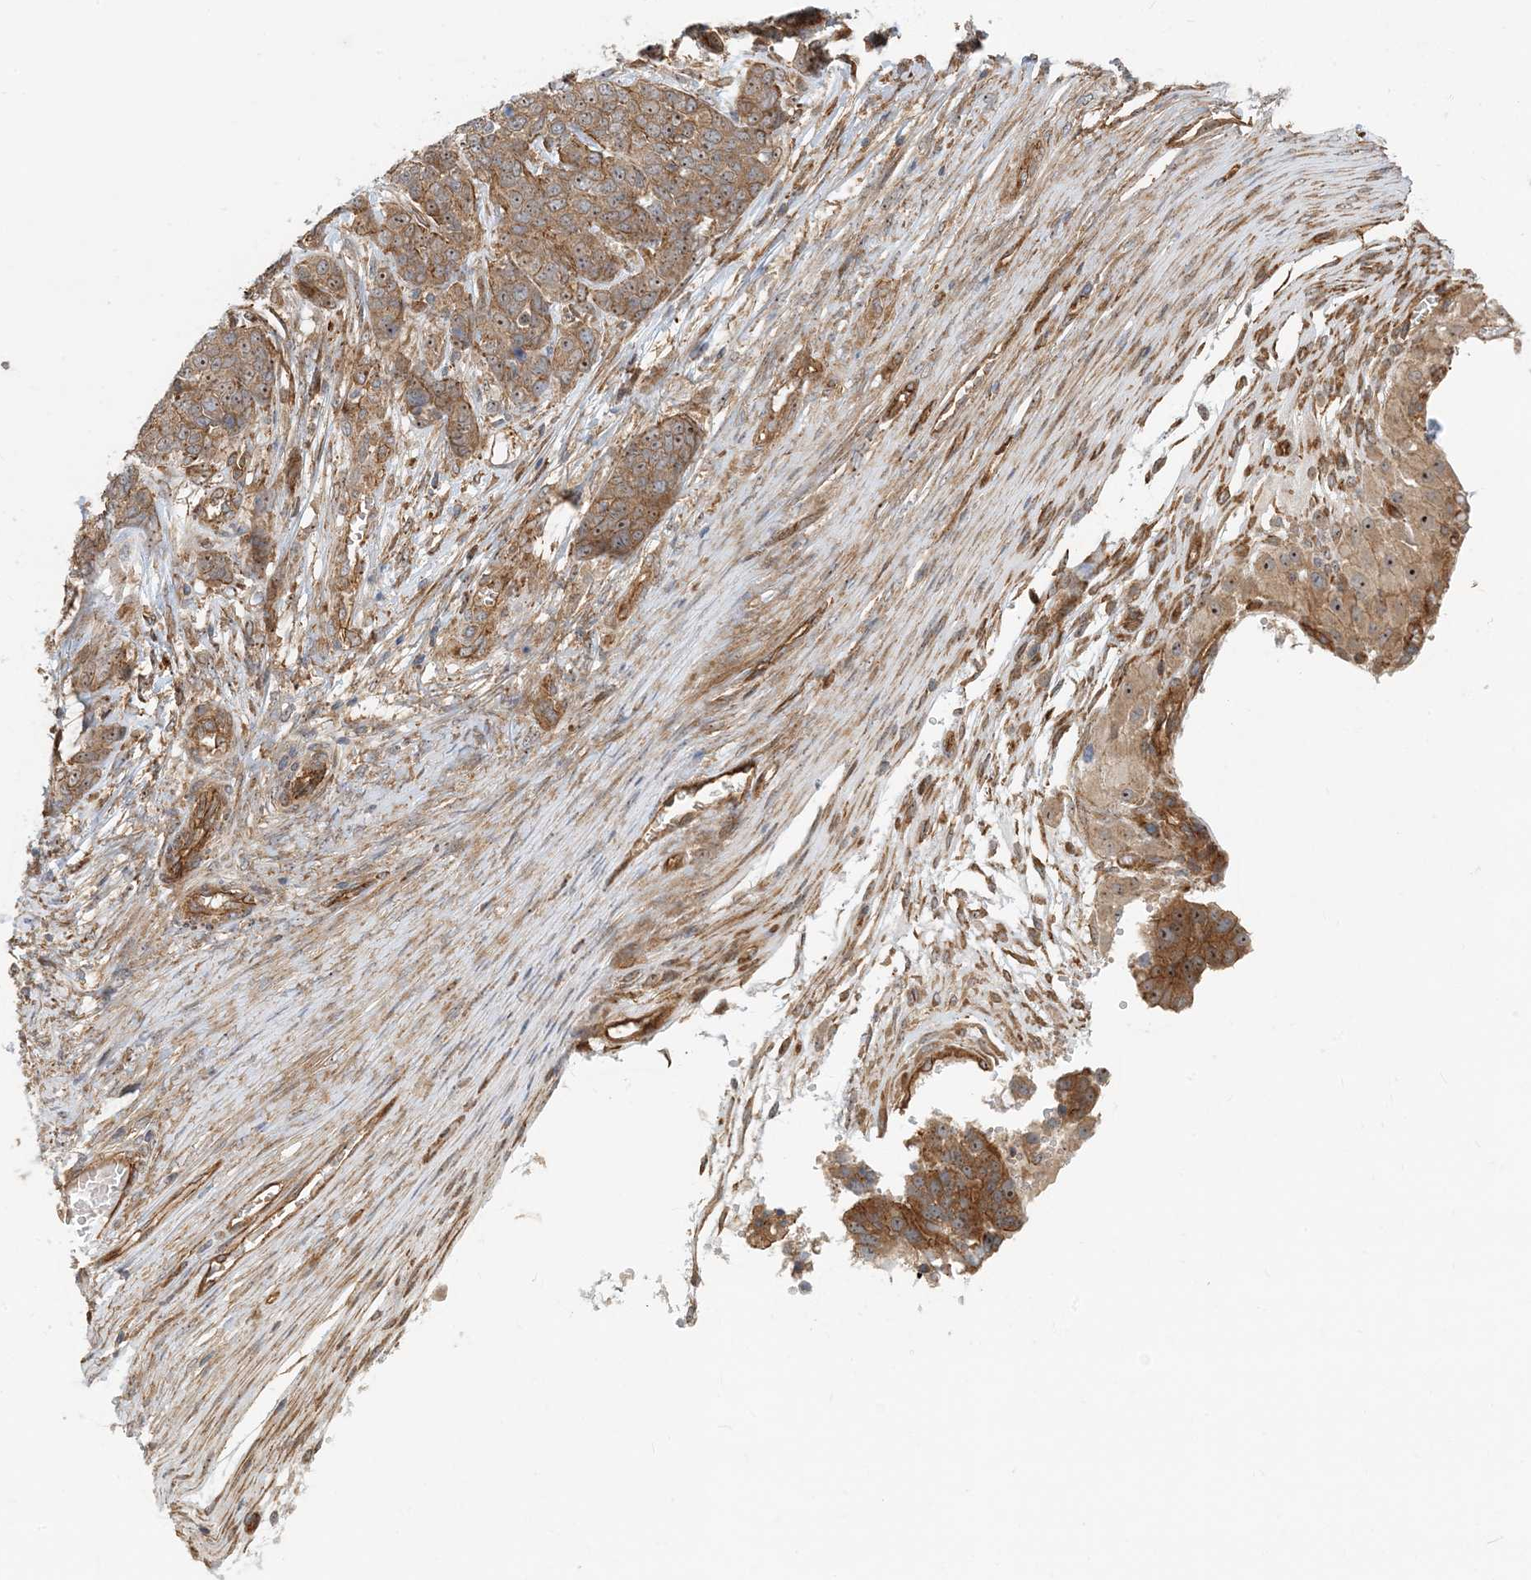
{"staining": {"intensity": "moderate", "quantity": ">75%", "location": "cytoplasmic/membranous,nuclear"}, "tissue": "ovarian cancer", "cell_type": "Tumor cells", "image_type": "cancer", "snomed": [{"axis": "morphology", "description": "Cystadenocarcinoma, serous, NOS"}, {"axis": "topography", "description": "Ovary"}], "caption": "High-power microscopy captured an immunohistochemistry image of ovarian cancer, revealing moderate cytoplasmic/membranous and nuclear staining in about >75% of tumor cells.", "gene": "MYL5", "patient": {"sex": "female", "age": 44}}